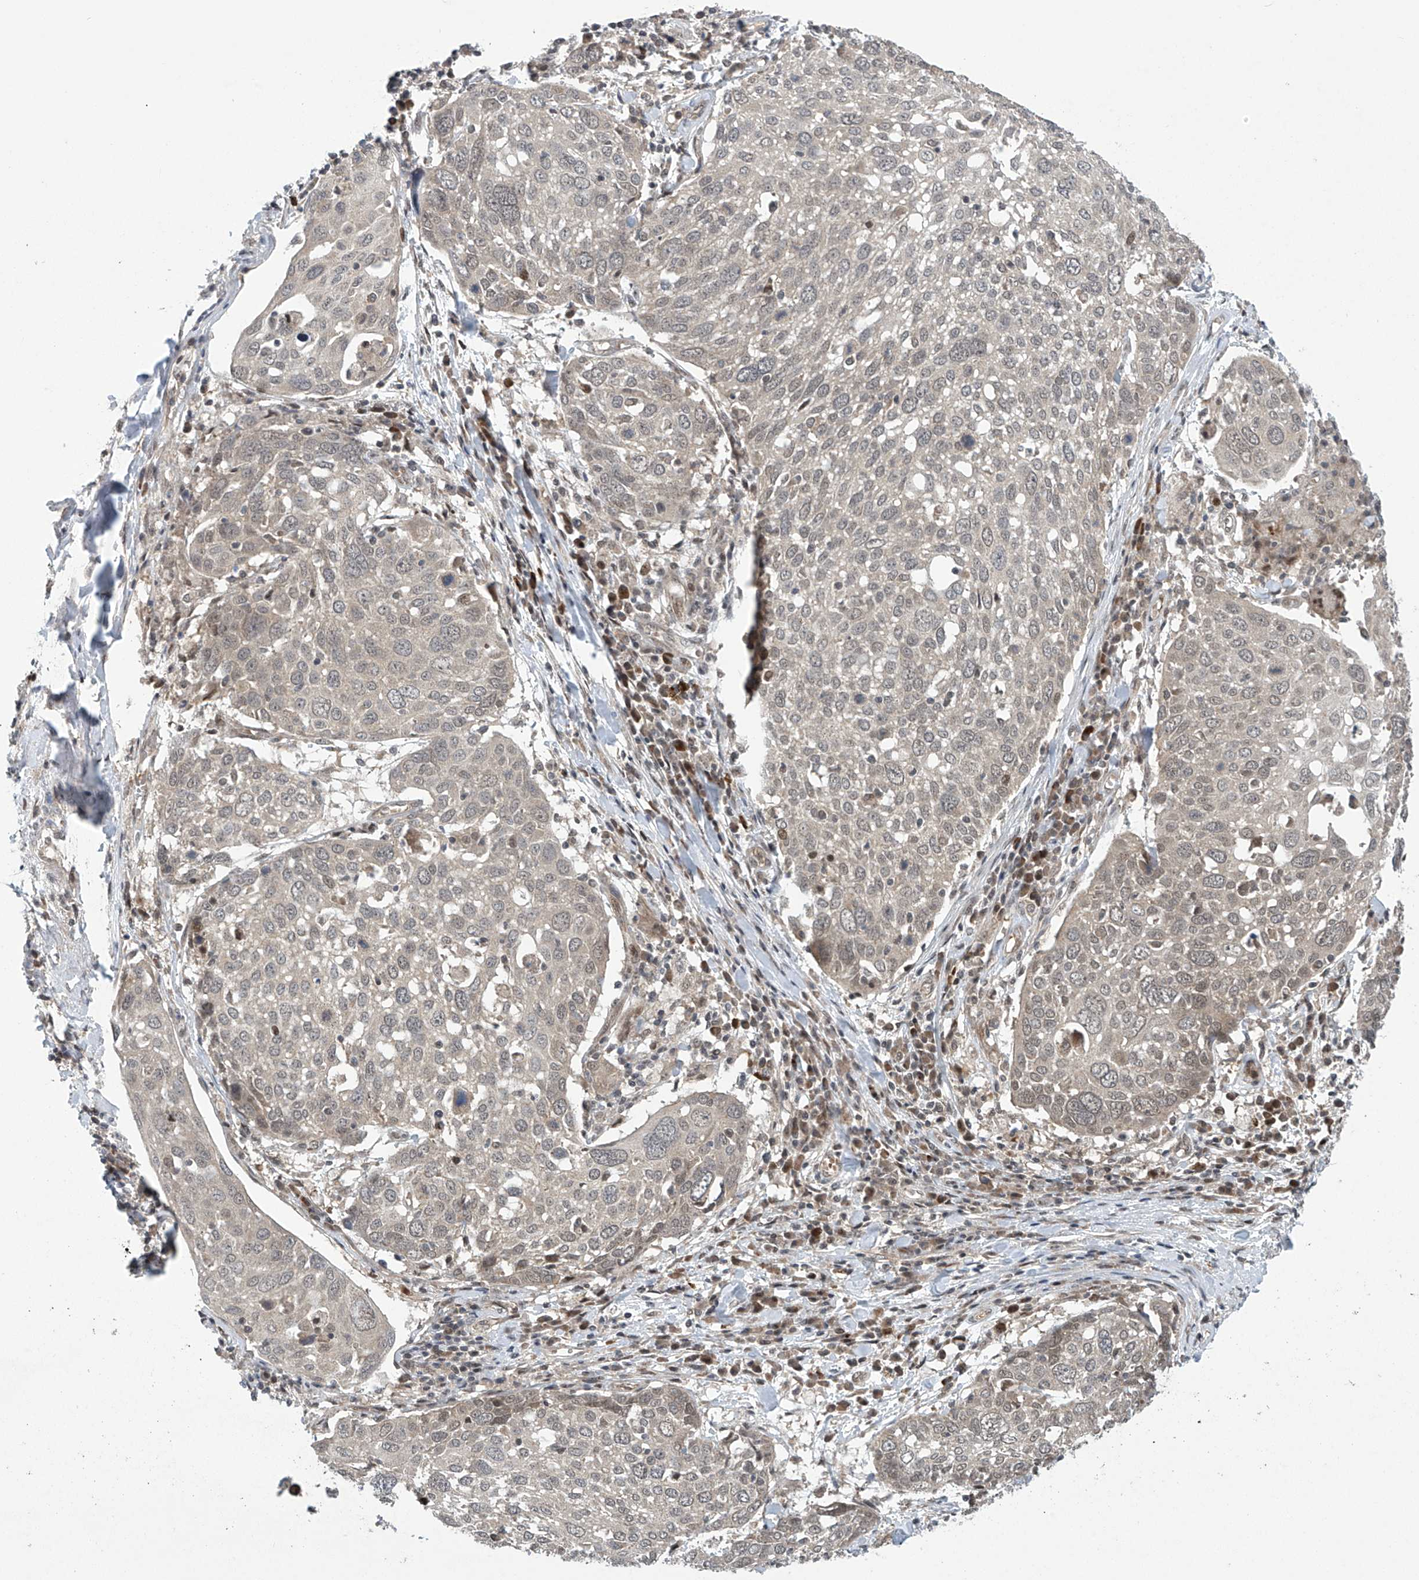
{"staining": {"intensity": "weak", "quantity": "<25%", "location": "cytoplasmic/membranous"}, "tissue": "lung cancer", "cell_type": "Tumor cells", "image_type": "cancer", "snomed": [{"axis": "morphology", "description": "Squamous cell carcinoma, NOS"}, {"axis": "topography", "description": "Lung"}], "caption": "Immunohistochemistry of human lung cancer (squamous cell carcinoma) exhibits no staining in tumor cells.", "gene": "ABHD13", "patient": {"sex": "male", "age": 65}}